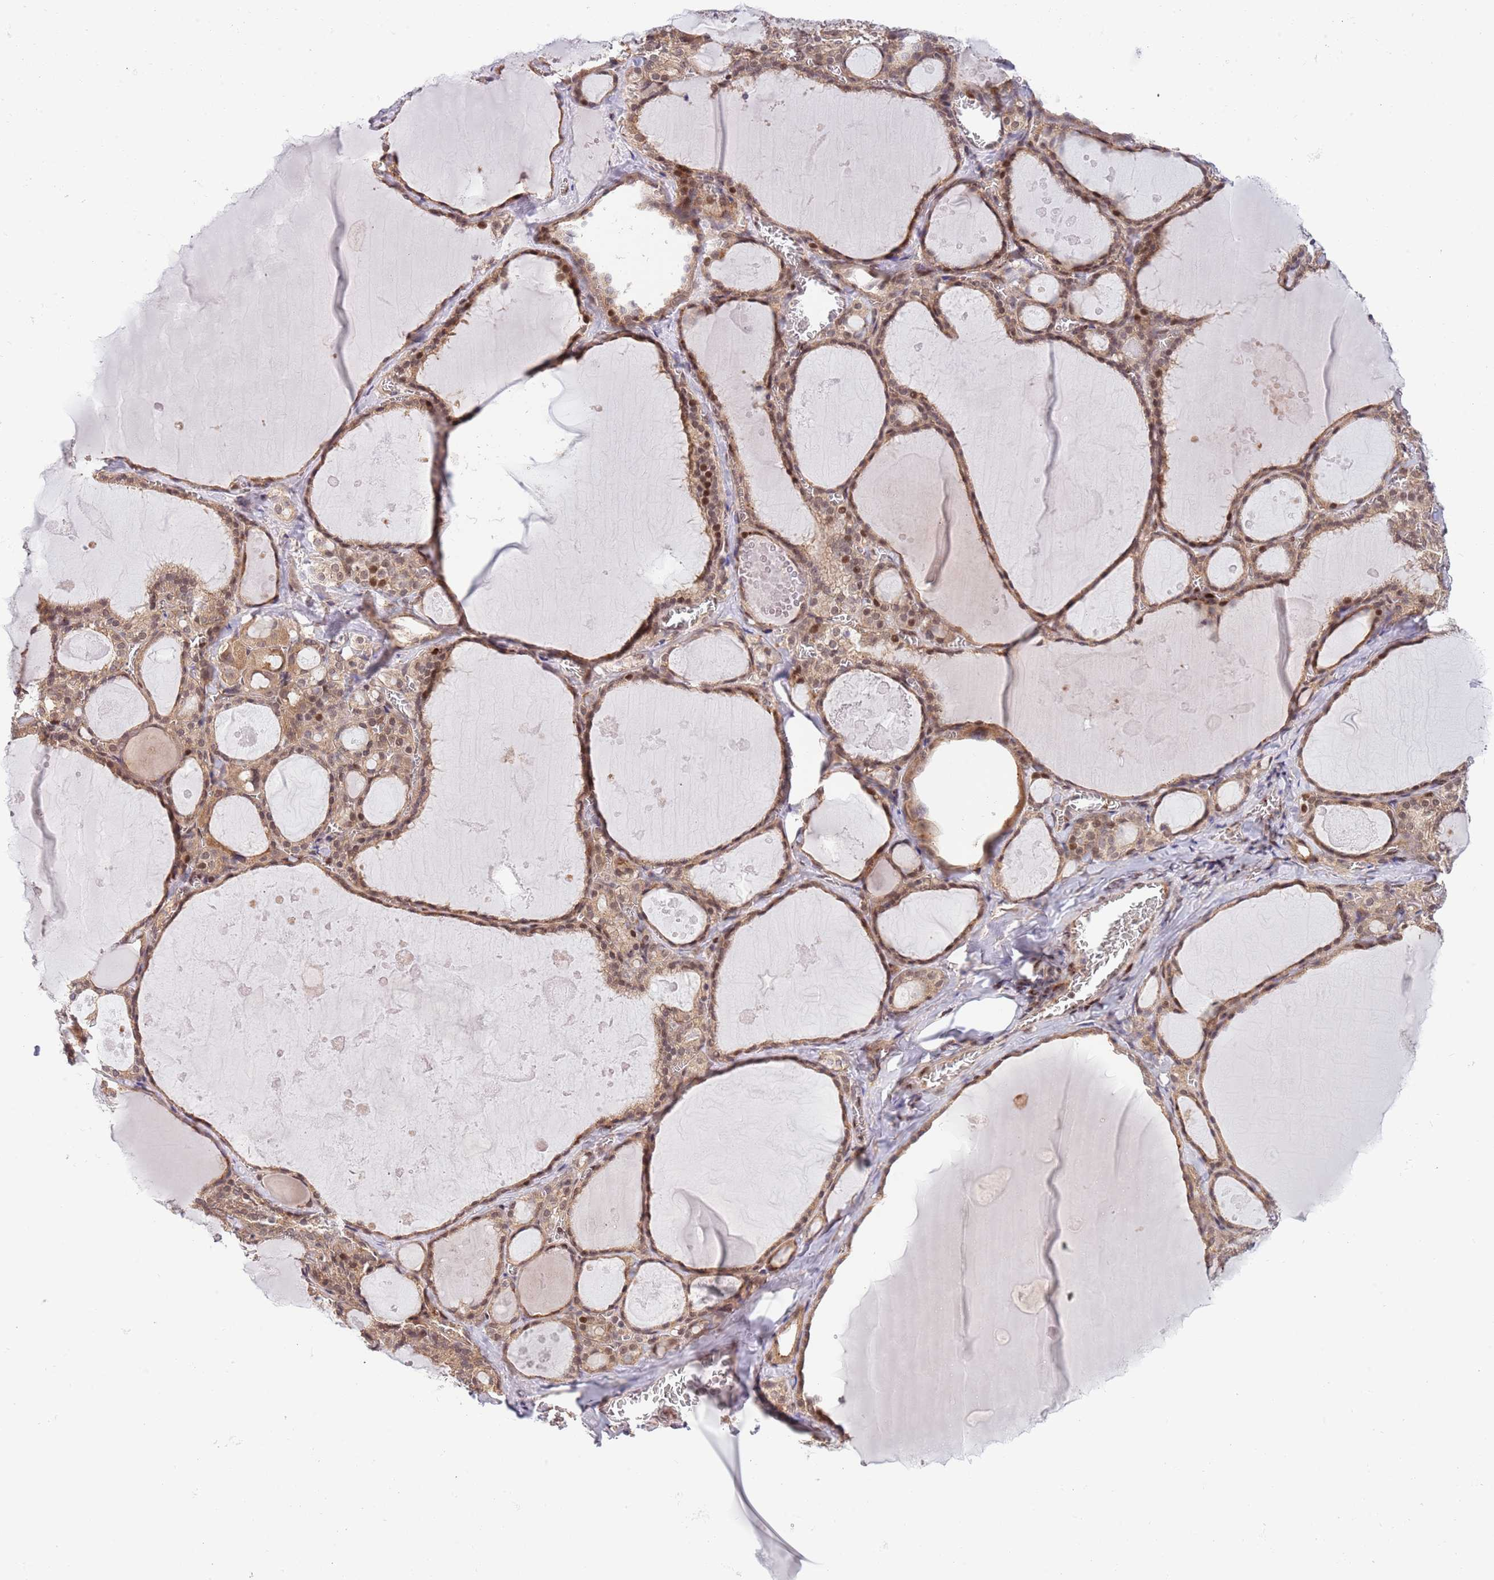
{"staining": {"intensity": "moderate", "quantity": ">75%", "location": "cytoplasmic/membranous,nuclear"}, "tissue": "thyroid gland", "cell_type": "Glandular cells", "image_type": "normal", "snomed": [{"axis": "morphology", "description": "Normal tissue, NOS"}, {"axis": "topography", "description": "Thyroid gland"}], "caption": "Immunohistochemistry (DAB (3,3'-diaminobenzidine)) staining of unremarkable thyroid gland reveals moderate cytoplasmic/membranous,nuclear protein positivity in about >75% of glandular cells.", "gene": "TBX10", "patient": {"sex": "male", "age": 56}}